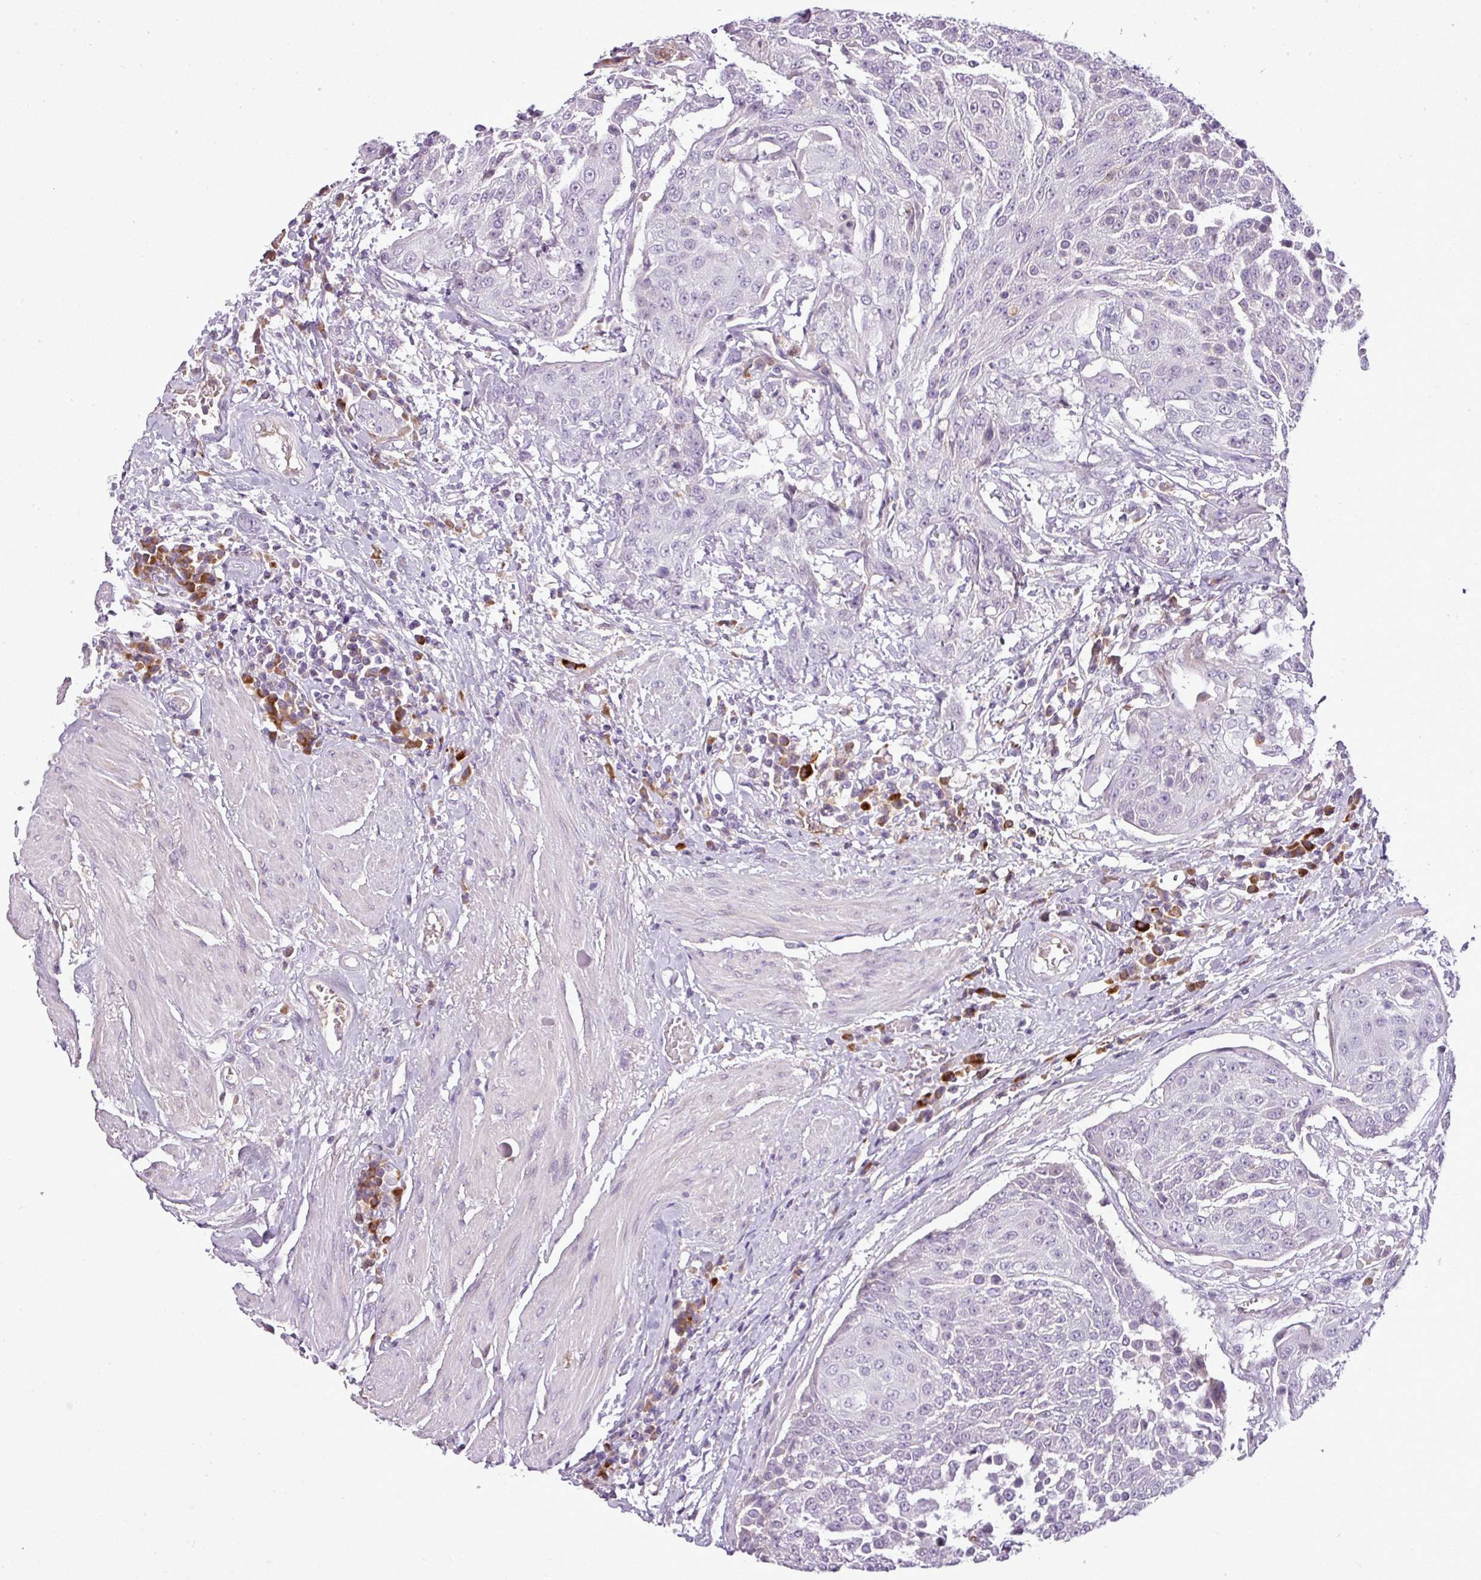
{"staining": {"intensity": "negative", "quantity": "none", "location": "none"}, "tissue": "urothelial cancer", "cell_type": "Tumor cells", "image_type": "cancer", "snomed": [{"axis": "morphology", "description": "Urothelial carcinoma, High grade"}, {"axis": "topography", "description": "Urinary bladder"}], "caption": "High magnification brightfield microscopy of high-grade urothelial carcinoma stained with DAB (3,3'-diaminobenzidine) (brown) and counterstained with hematoxylin (blue): tumor cells show no significant expression.", "gene": "C4B", "patient": {"sex": "female", "age": 63}}